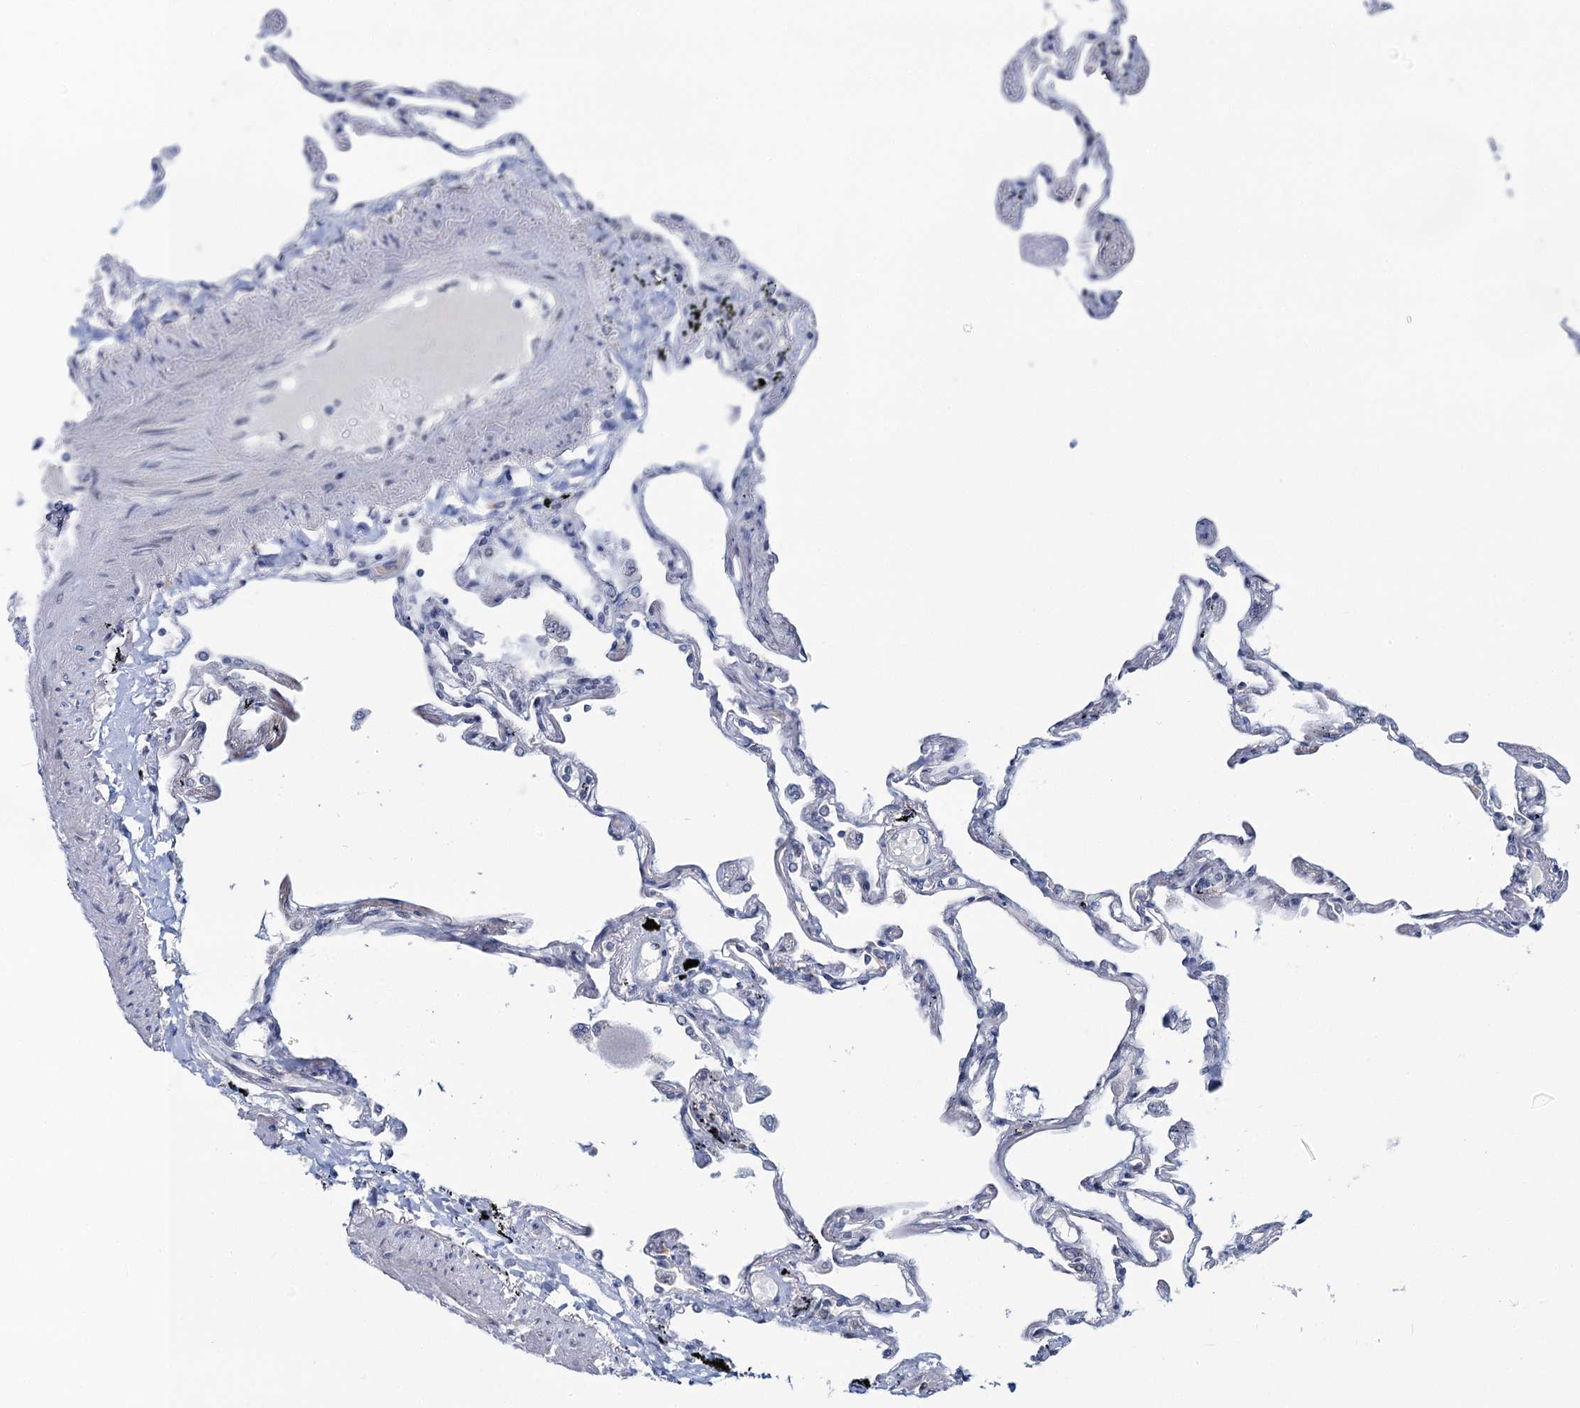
{"staining": {"intensity": "negative", "quantity": "none", "location": "none"}, "tissue": "lung", "cell_type": "Alveolar cells", "image_type": "normal", "snomed": [{"axis": "morphology", "description": "Normal tissue, NOS"}, {"axis": "topography", "description": "Lung"}], "caption": "This photomicrograph is of normal lung stained with IHC to label a protein in brown with the nuclei are counter-stained blue. There is no positivity in alveolar cells. (DAB immunohistochemistry with hematoxylin counter stain).", "gene": "TOX3", "patient": {"sex": "female", "age": 67}}